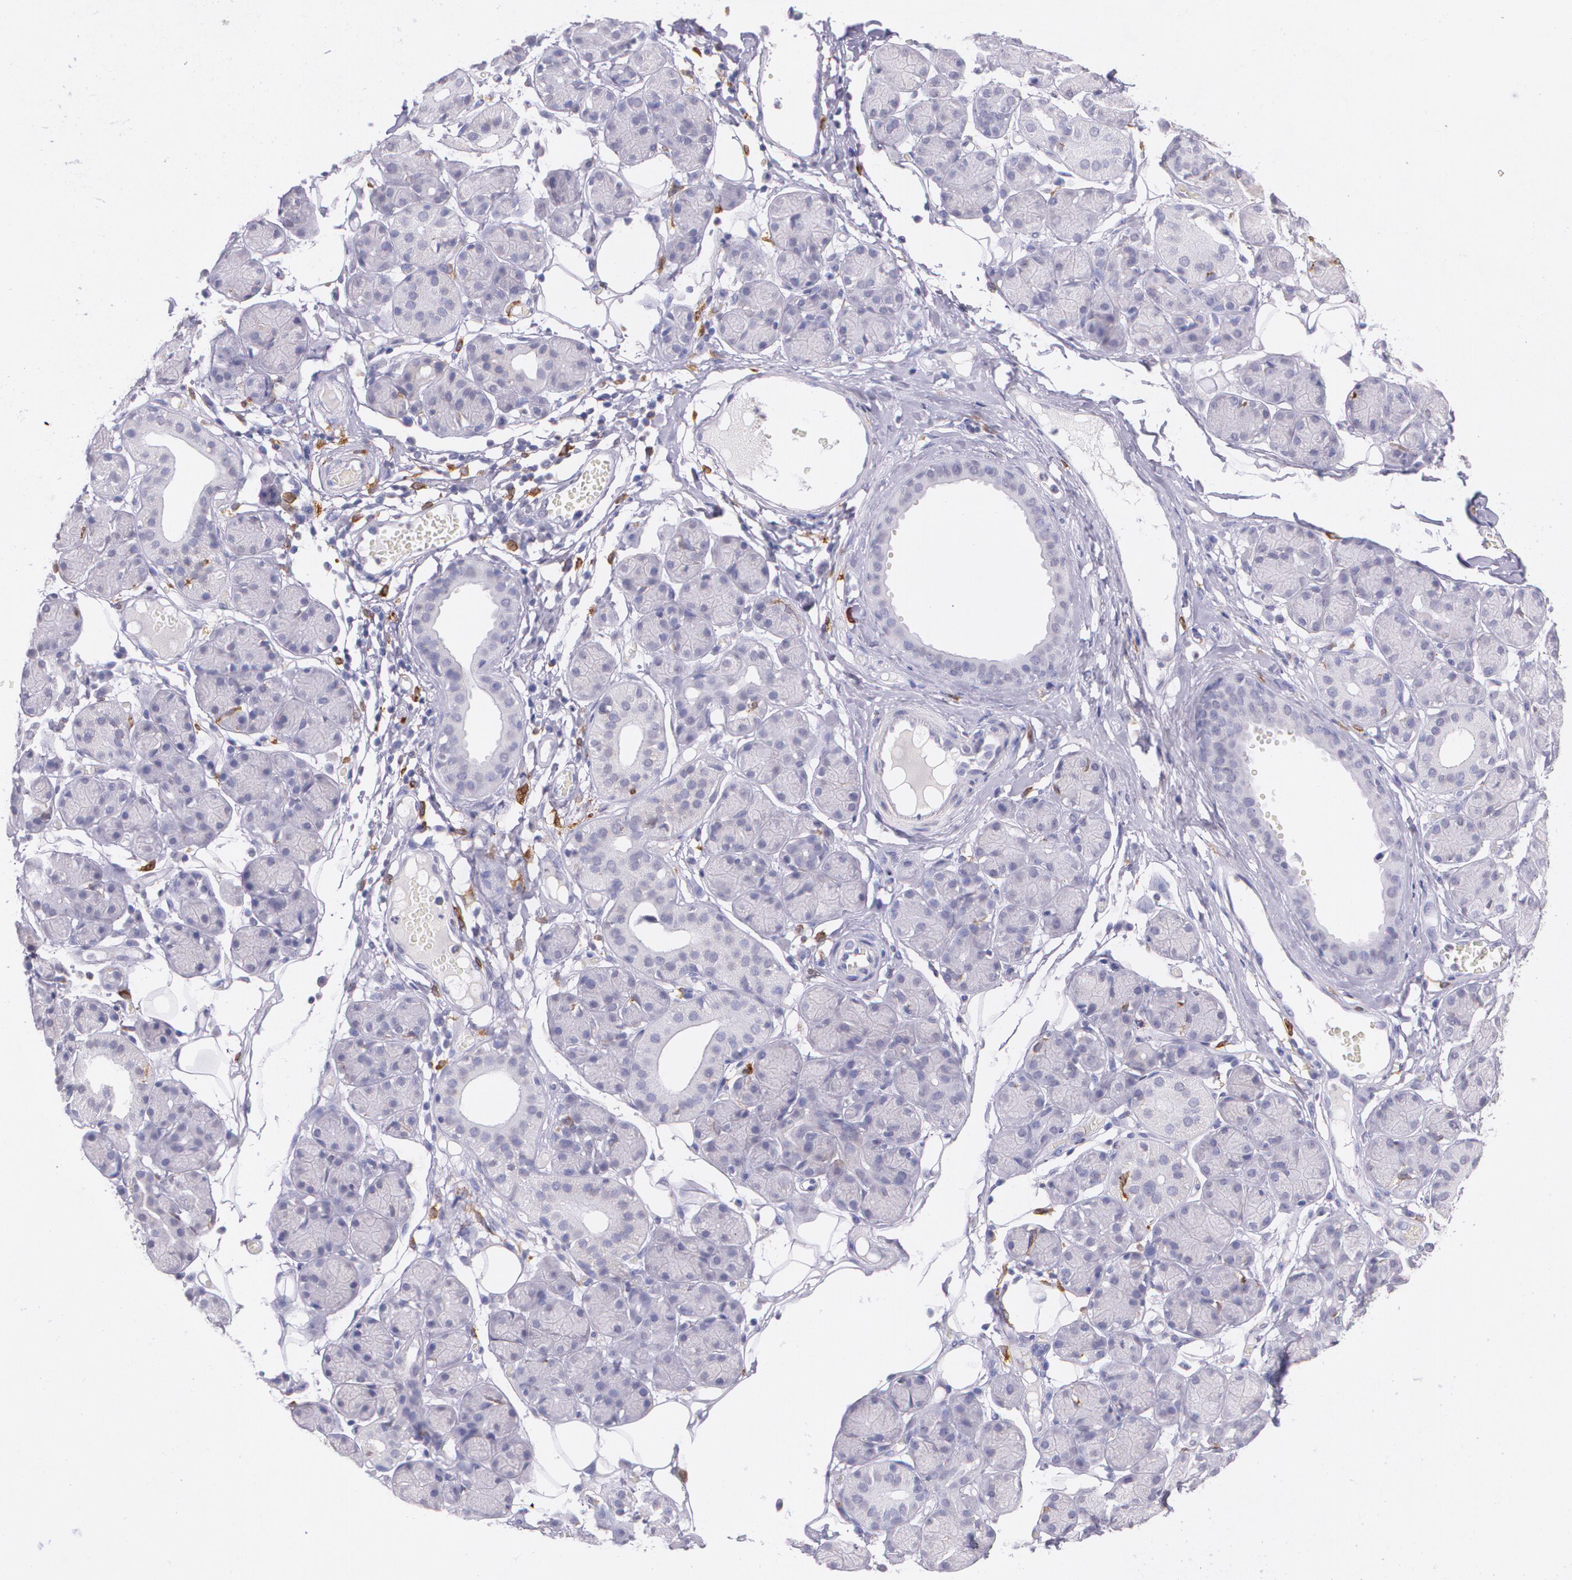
{"staining": {"intensity": "negative", "quantity": "none", "location": "none"}, "tissue": "salivary gland", "cell_type": "Glandular cells", "image_type": "normal", "snomed": [{"axis": "morphology", "description": "Normal tissue, NOS"}, {"axis": "topography", "description": "Salivary gland"}], "caption": "The image reveals no significant expression in glandular cells of salivary gland.", "gene": "RTN1", "patient": {"sex": "male", "age": 54}}